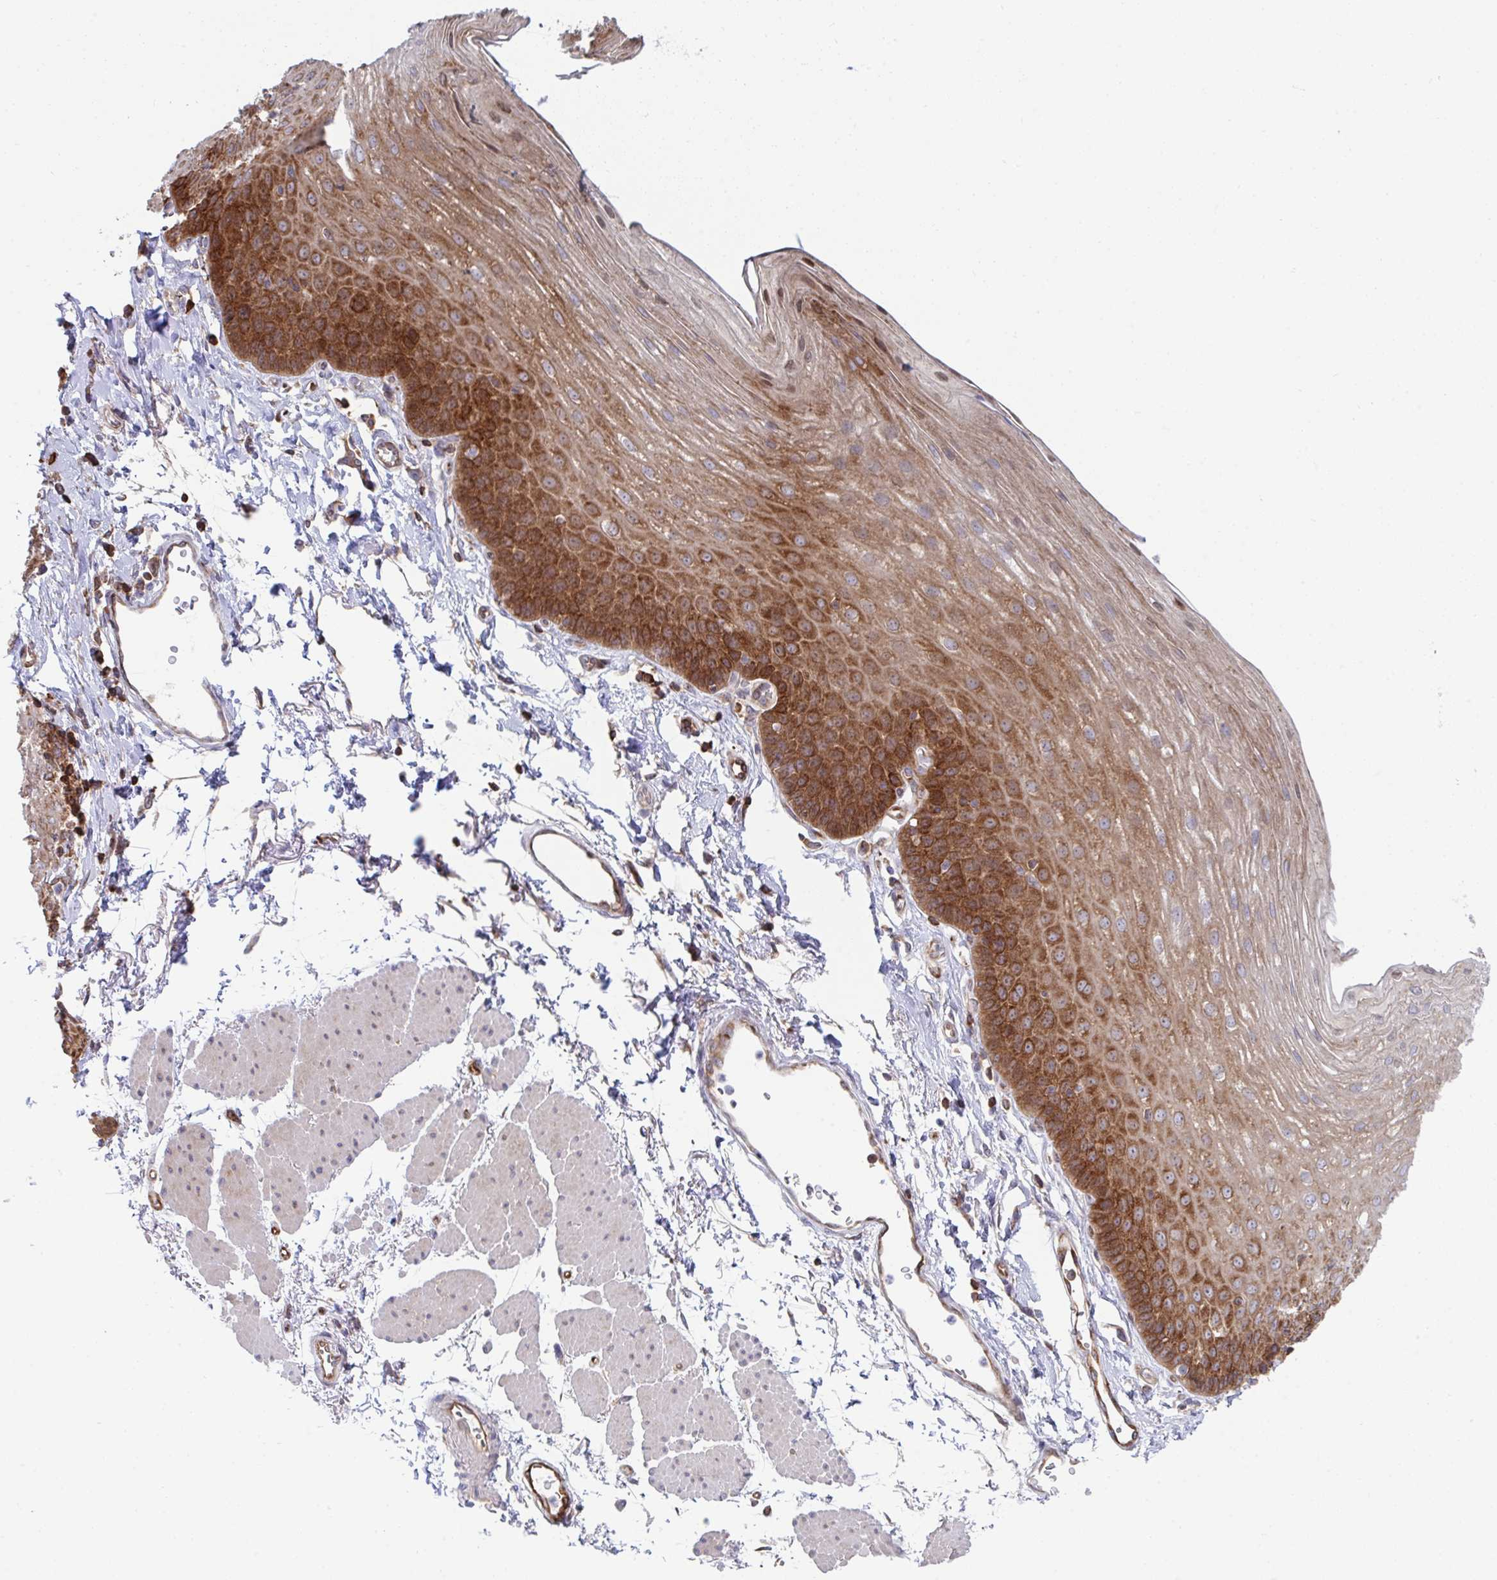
{"staining": {"intensity": "strong", "quantity": "25%-75%", "location": "cytoplasmic/membranous"}, "tissue": "esophagus", "cell_type": "Squamous epithelial cells", "image_type": "normal", "snomed": [{"axis": "morphology", "description": "Normal tissue, NOS"}, {"axis": "topography", "description": "Esophagus"}], "caption": "An immunohistochemistry photomicrograph of unremarkable tissue is shown. Protein staining in brown shows strong cytoplasmic/membranous positivity in esophagus within squamous epithelial cells.", "gene": "WNK1", "patient": {"sex": "female", "age": 81}}